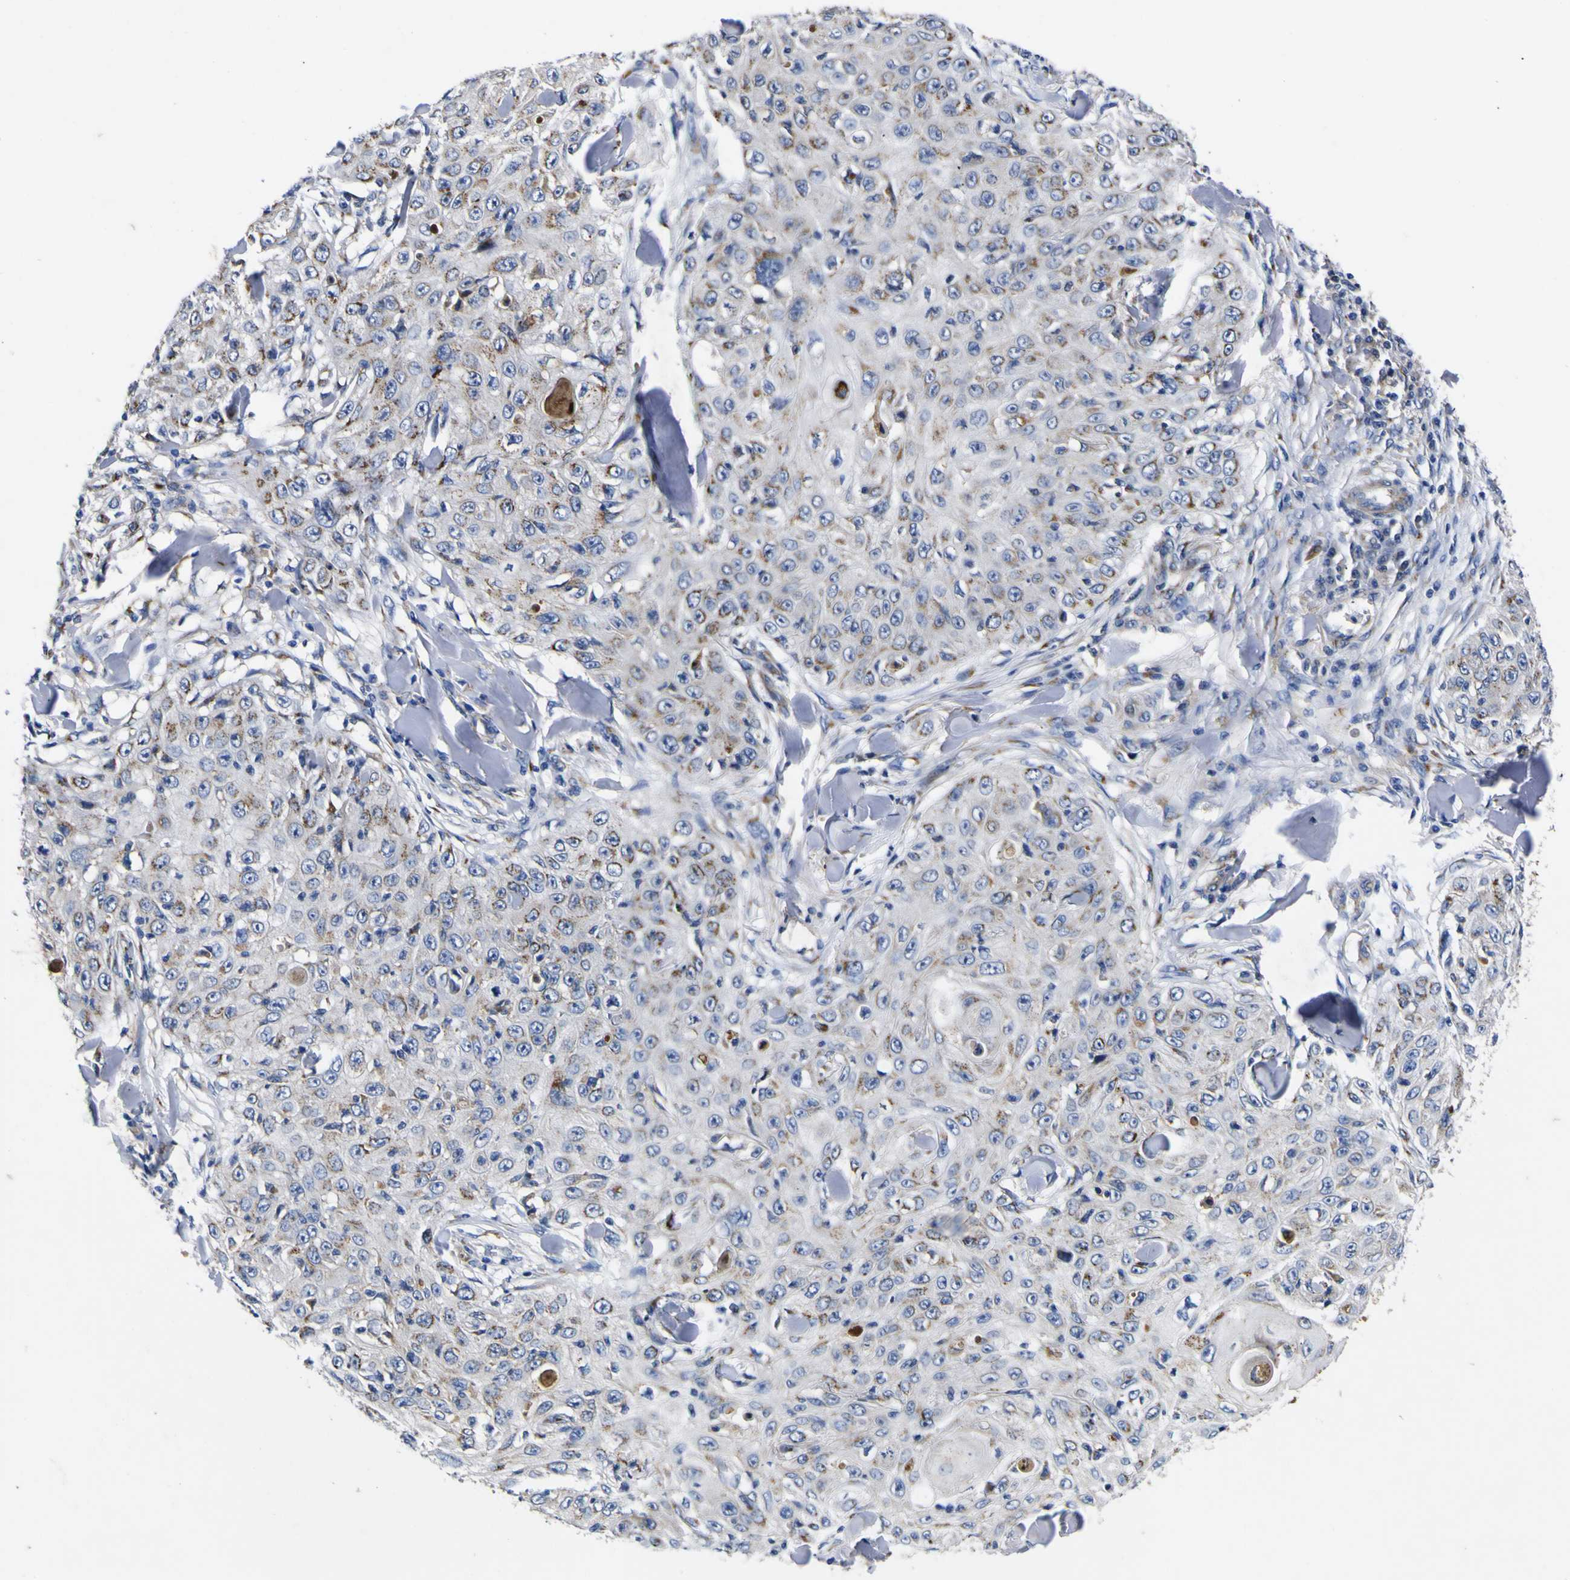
{"staining": {"intensity": "moderate", "quantity": ">75%", "location": "cytoplasmic/membranous"}, "tissue": "skin cancer", "cell_type": "Tumor cells", "image_type": "cancer", "snomed": [{"axis": "morphology", "description": "Squamous cell carcinoma, NOS"}, {"axis": "topography", "description": "Skin"}], "caption": "Immunohistochemistry (IHC) photomicrograph of skin cancer stained for a protein (brown), which demonstrates medium levels of moderate cytoplasmic/membranous positivity in about >75% of tumor cells.", "gene": "COA1", "patient": {"sex": "male", "age": 86}}